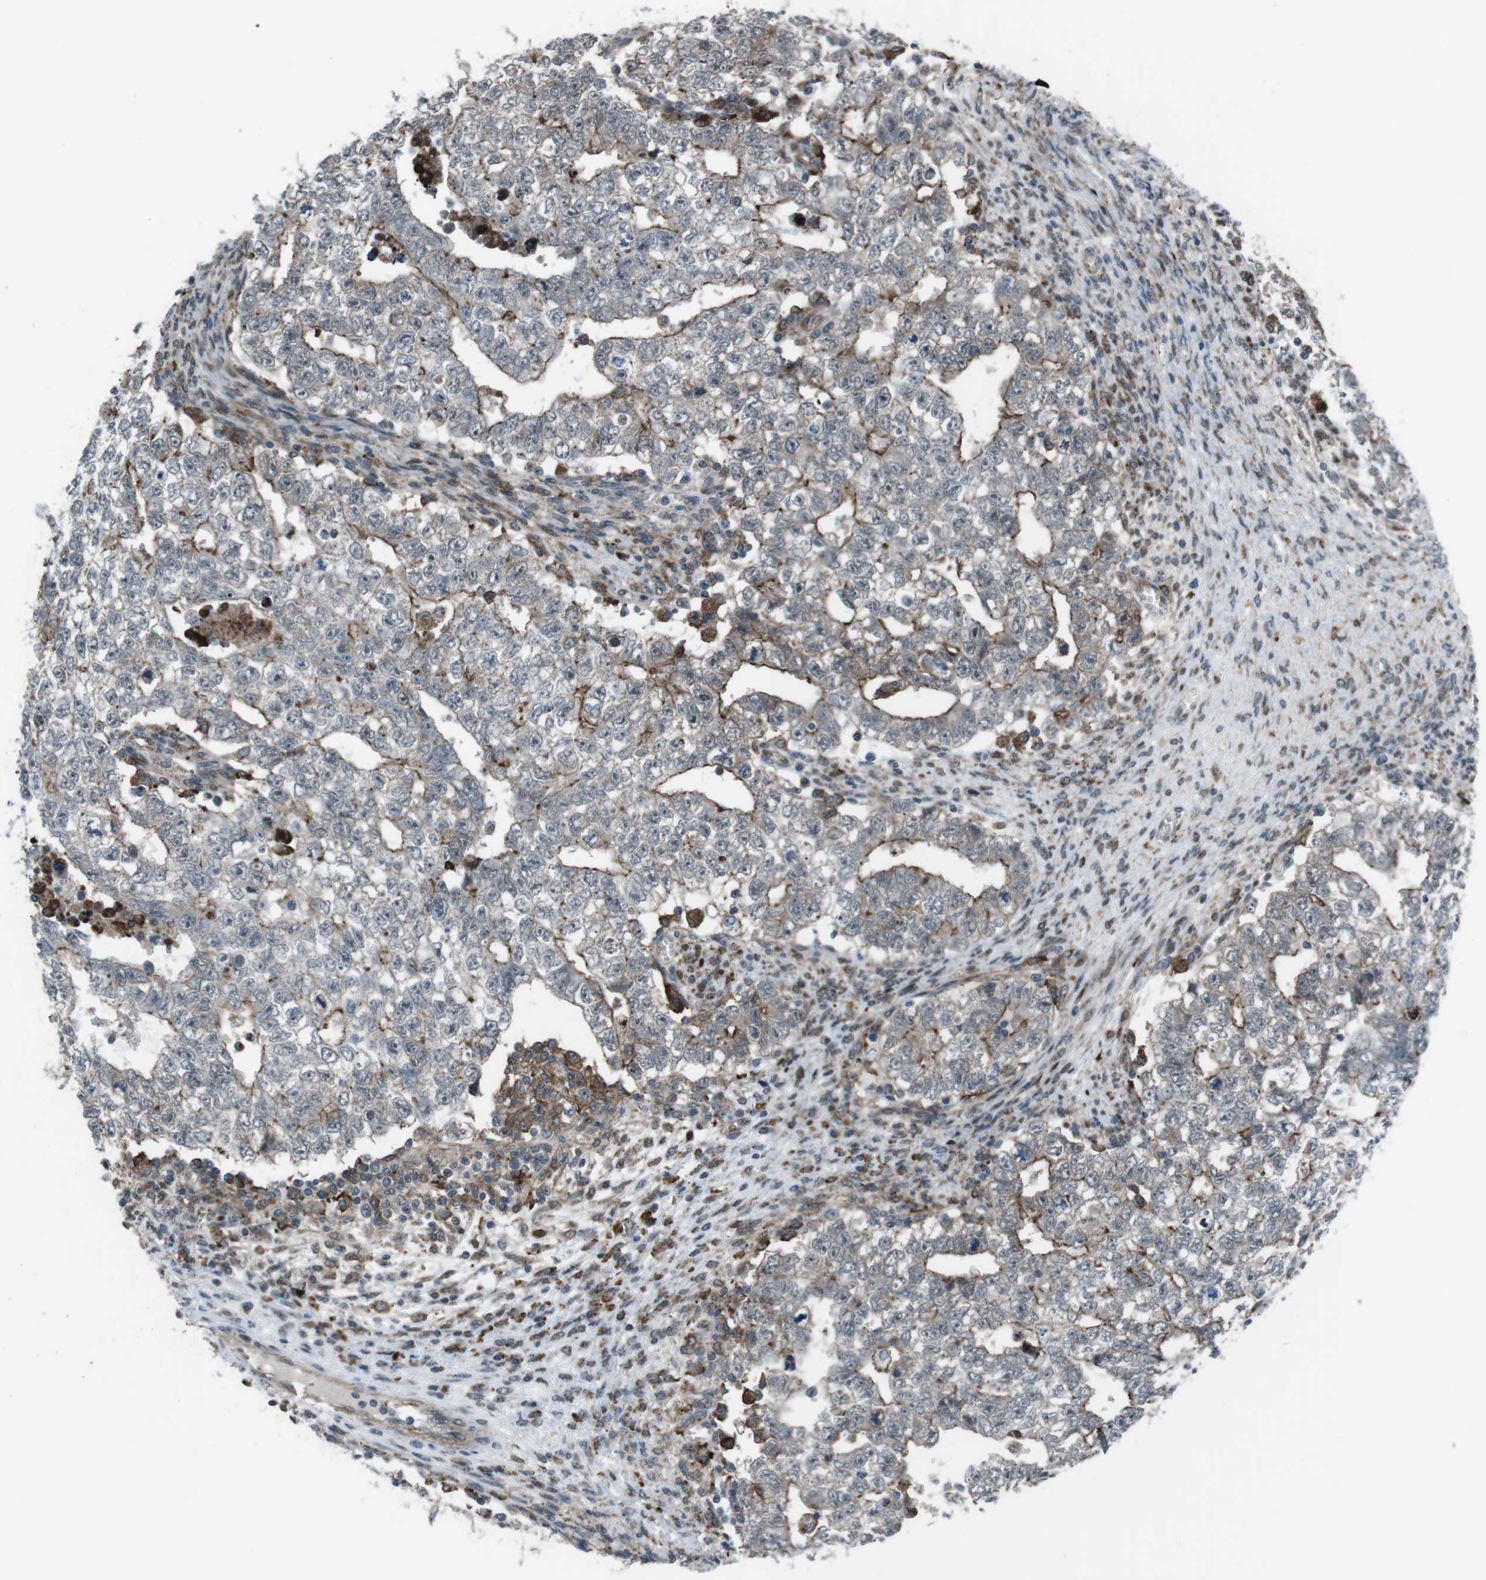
{"staining": {"intensity": "moderate", "quantity": "25%-75%", "location": "cytoplasmic/membranous"}, "tissue": "testis cancer", "cell_type": "Tumor cells", "image_type": "cancer", "snomed": [{"axis": "morphology", "description": "Seminoma, NOS"}, {"axis": "morphology", "description": "Carcinoma, Embryonal, NOS"}, {"axis": "topography", "description": "Testis"}], "caption": "Immunohistochemical staining of human testis cancer exhibits medium levels of moderate cytoplasmic/membranous protein expression in about 25%-75% of tumor cells.", "gene": "GDF10", "patient": {"sex": "male", "age": 38}}